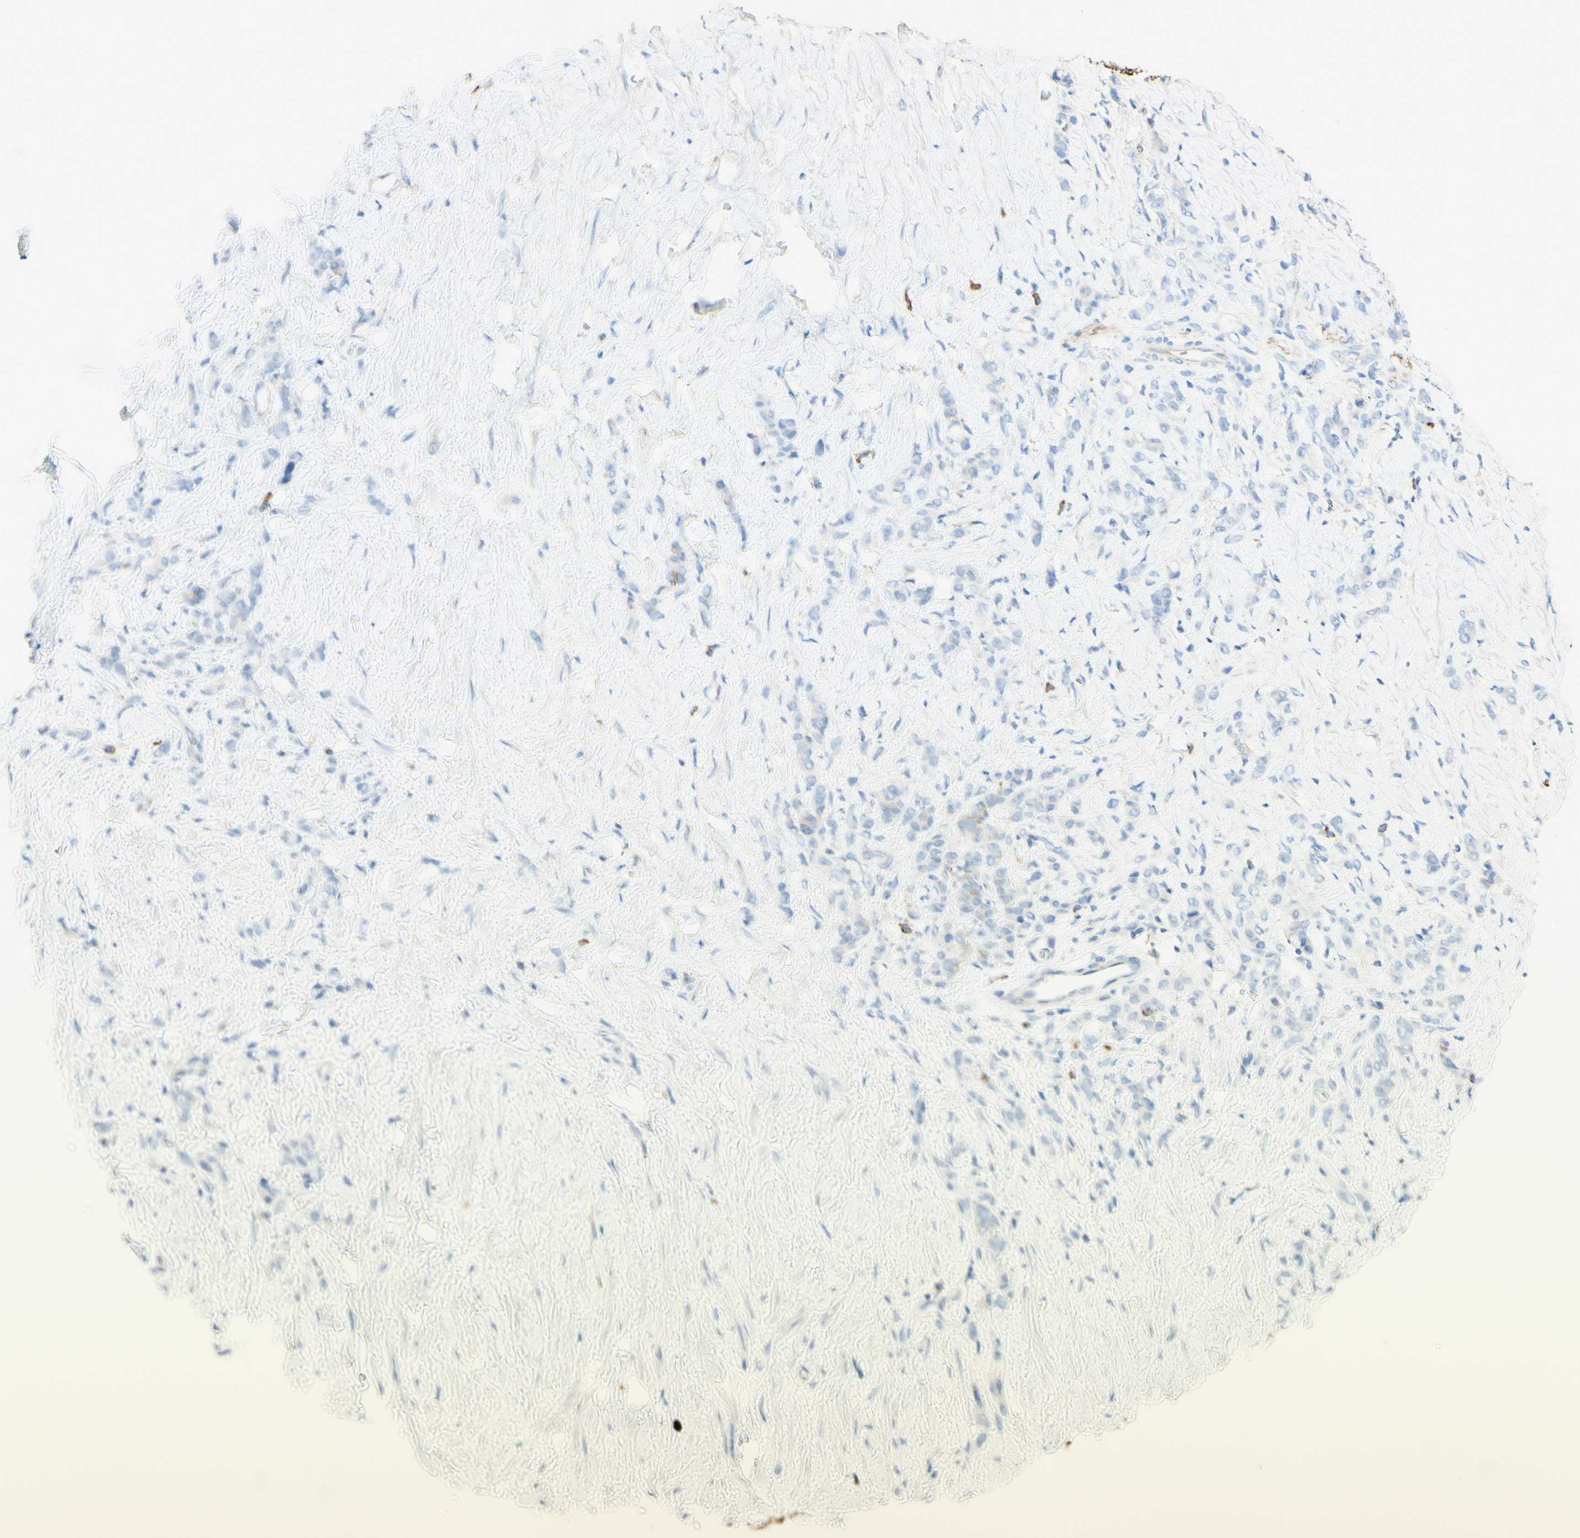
{"staining": {"intensity": "negative", "quantity": "none", "location": "none"}, "tissue": "stomach cancer", "cell_type": "Tumor cells", "image_type": "cancer", "snomed": [{"axis": "morphology", "description": "Adenocarcinoma, NOS"}, {"axis": "topography", "description": "Stomach"}], "caption": "The photomicrograph displays no significant expression in tumor cells of stomach adenocarcinoma. The staining is performed using DAB brown chromogen with nuclei counter-stained in using hematoxylin.", "gene": "ALCAM", "patient": {"sex": "male", "age": 82}}